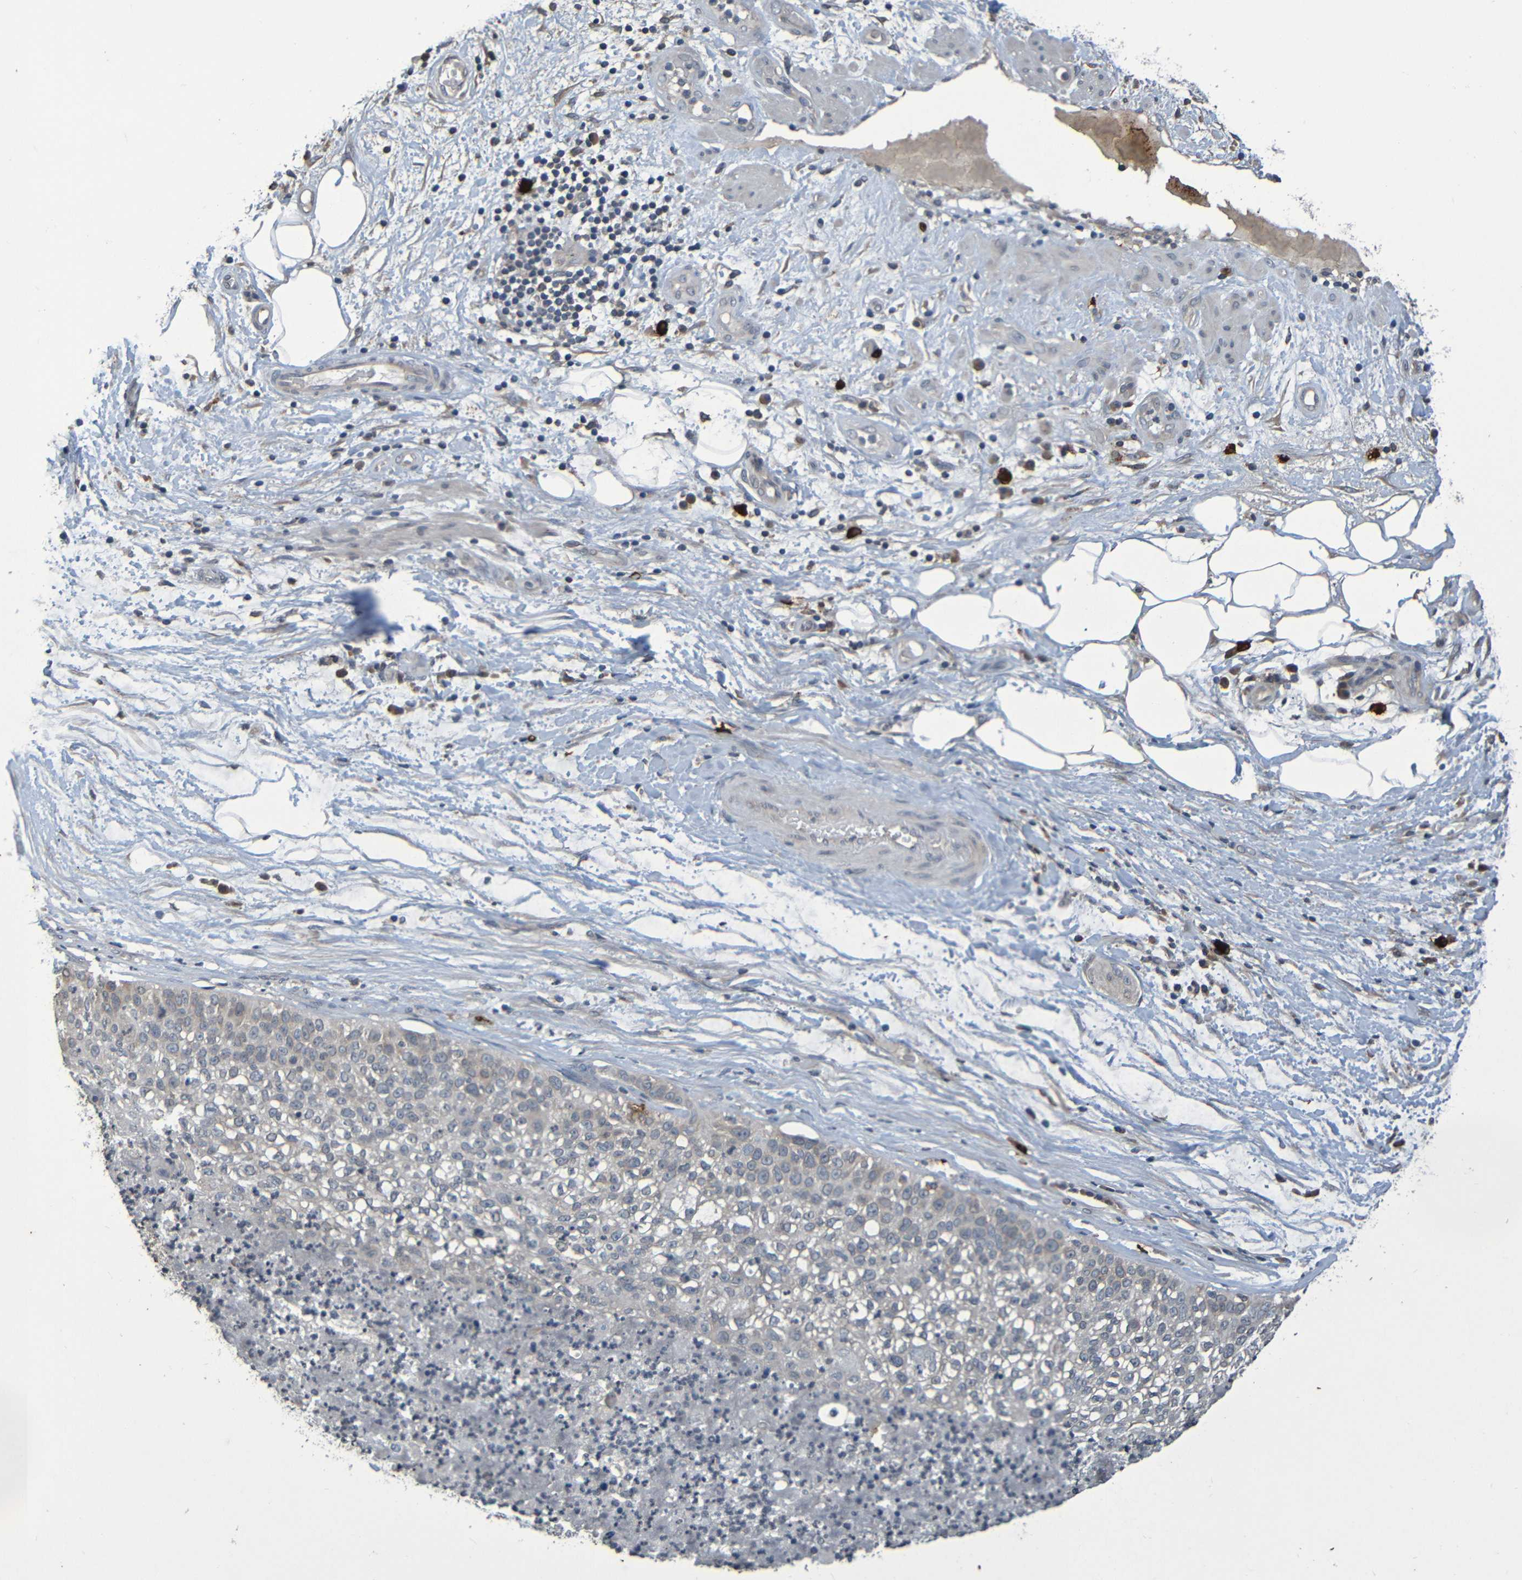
{"staining": {"intensity": "negative", "quantity": "none", "location": "none"}, "tissue": "lung cancer", "cell_type": "Tumor cells", "image_type": "cancer", "snomed": [{"axis": "morphology", "description": "Inflammation, NOS"}, {"axis": "morphology", "description": "Squamous cell carcinoma, NOS"}, {"axis": "topography", "description": "Lymph node"}, {"axis": "topography", "description": "Soft tissue"}, {"axis": "topography", "description": "Lung"}], "caption": "Lung cancer (squamous cell carcinoma) stained for a protein using IHC displays no expression tumor cells.", "gene": "C3AR1", "patient": {"sex": "male", "age": 66}}